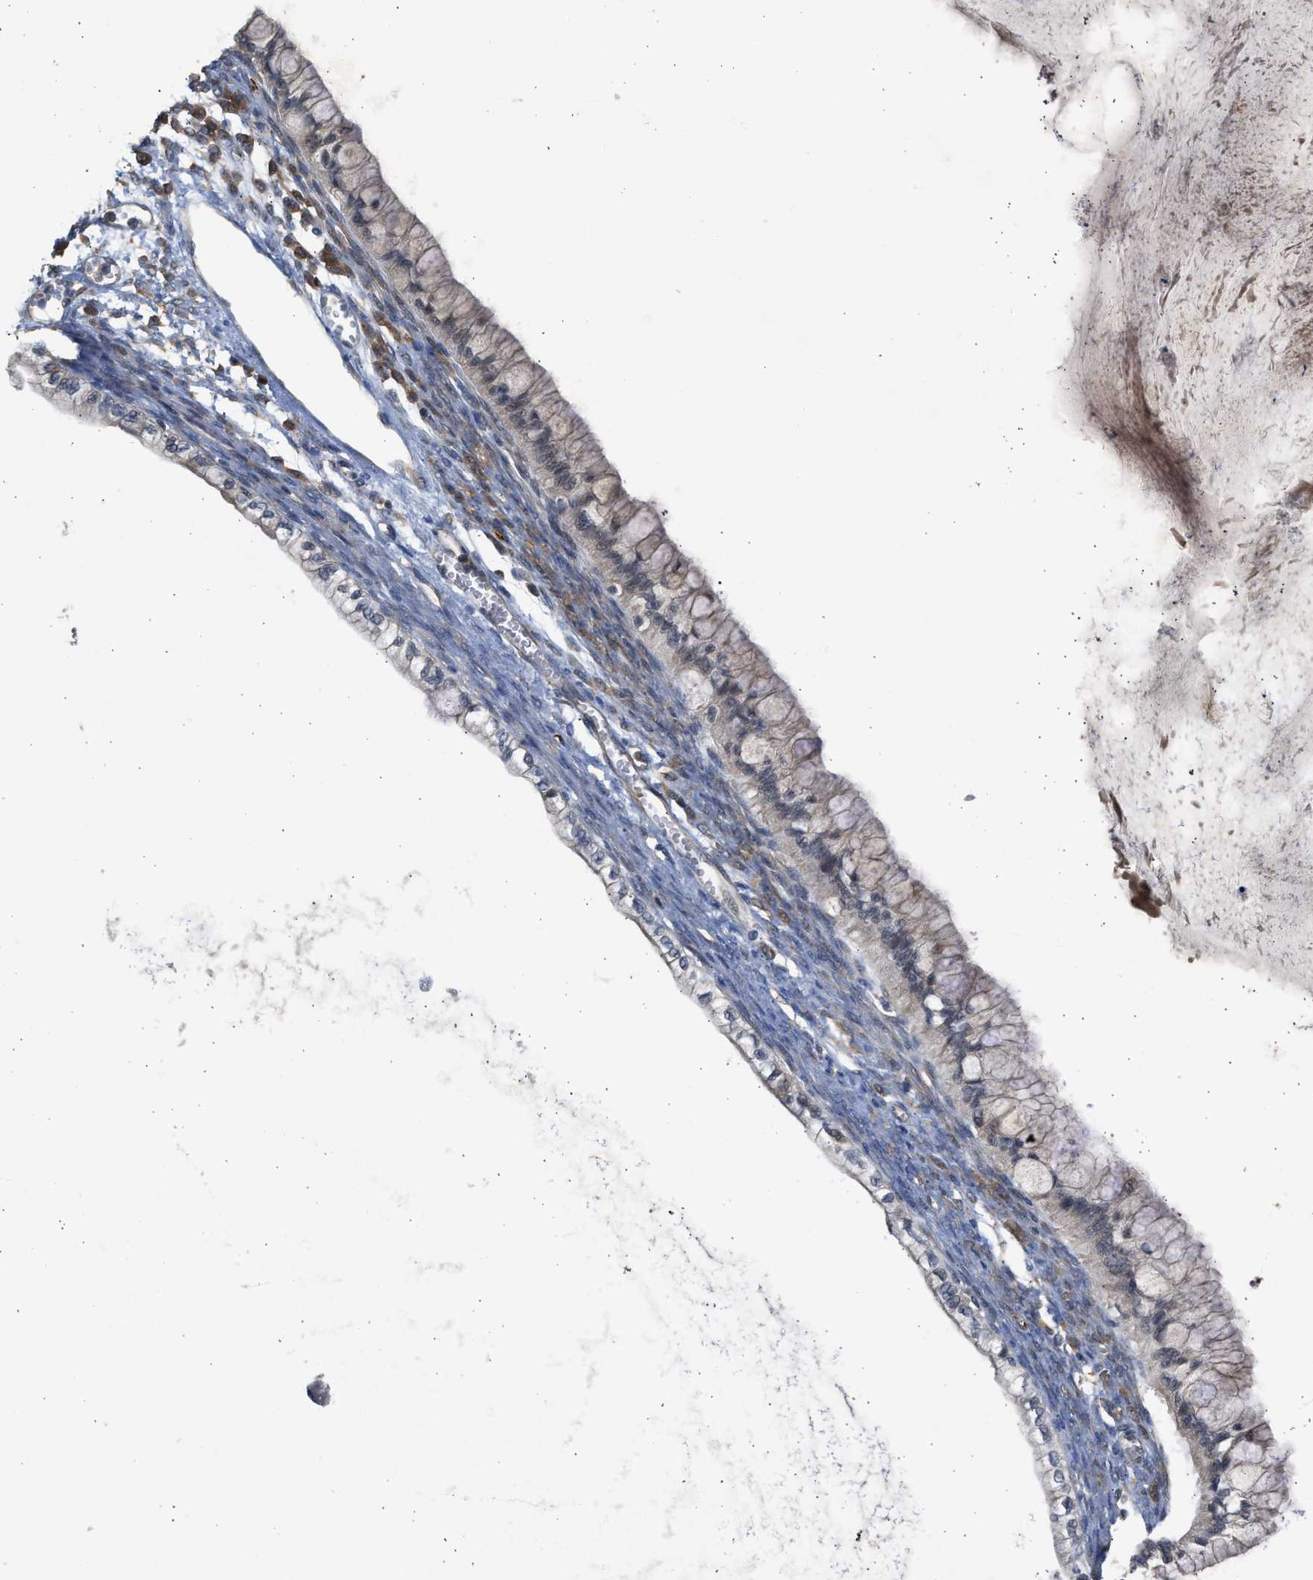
{"staining": {"intensity": "weak", "quantity": "<25%", "location": "cytoplasmic/membranous"}, "tissue": "ovarian cancer", "cell_type": "Tumor cells", "image_type": "cancer", "snomed": [{"axis": "morphology", "description": "Cystadenocarcinoma, mucinous, NOS"}, {"axis": "topography", "description": "Ovary"}], "caption": "Tumor cells show no significant positivity in ovarian cancer. (Immunohistochemistry (ihc), brightfield microscopy, high magnification).", "gene": "MAPK7", "patient": {"sex": "female", "age": 57}}